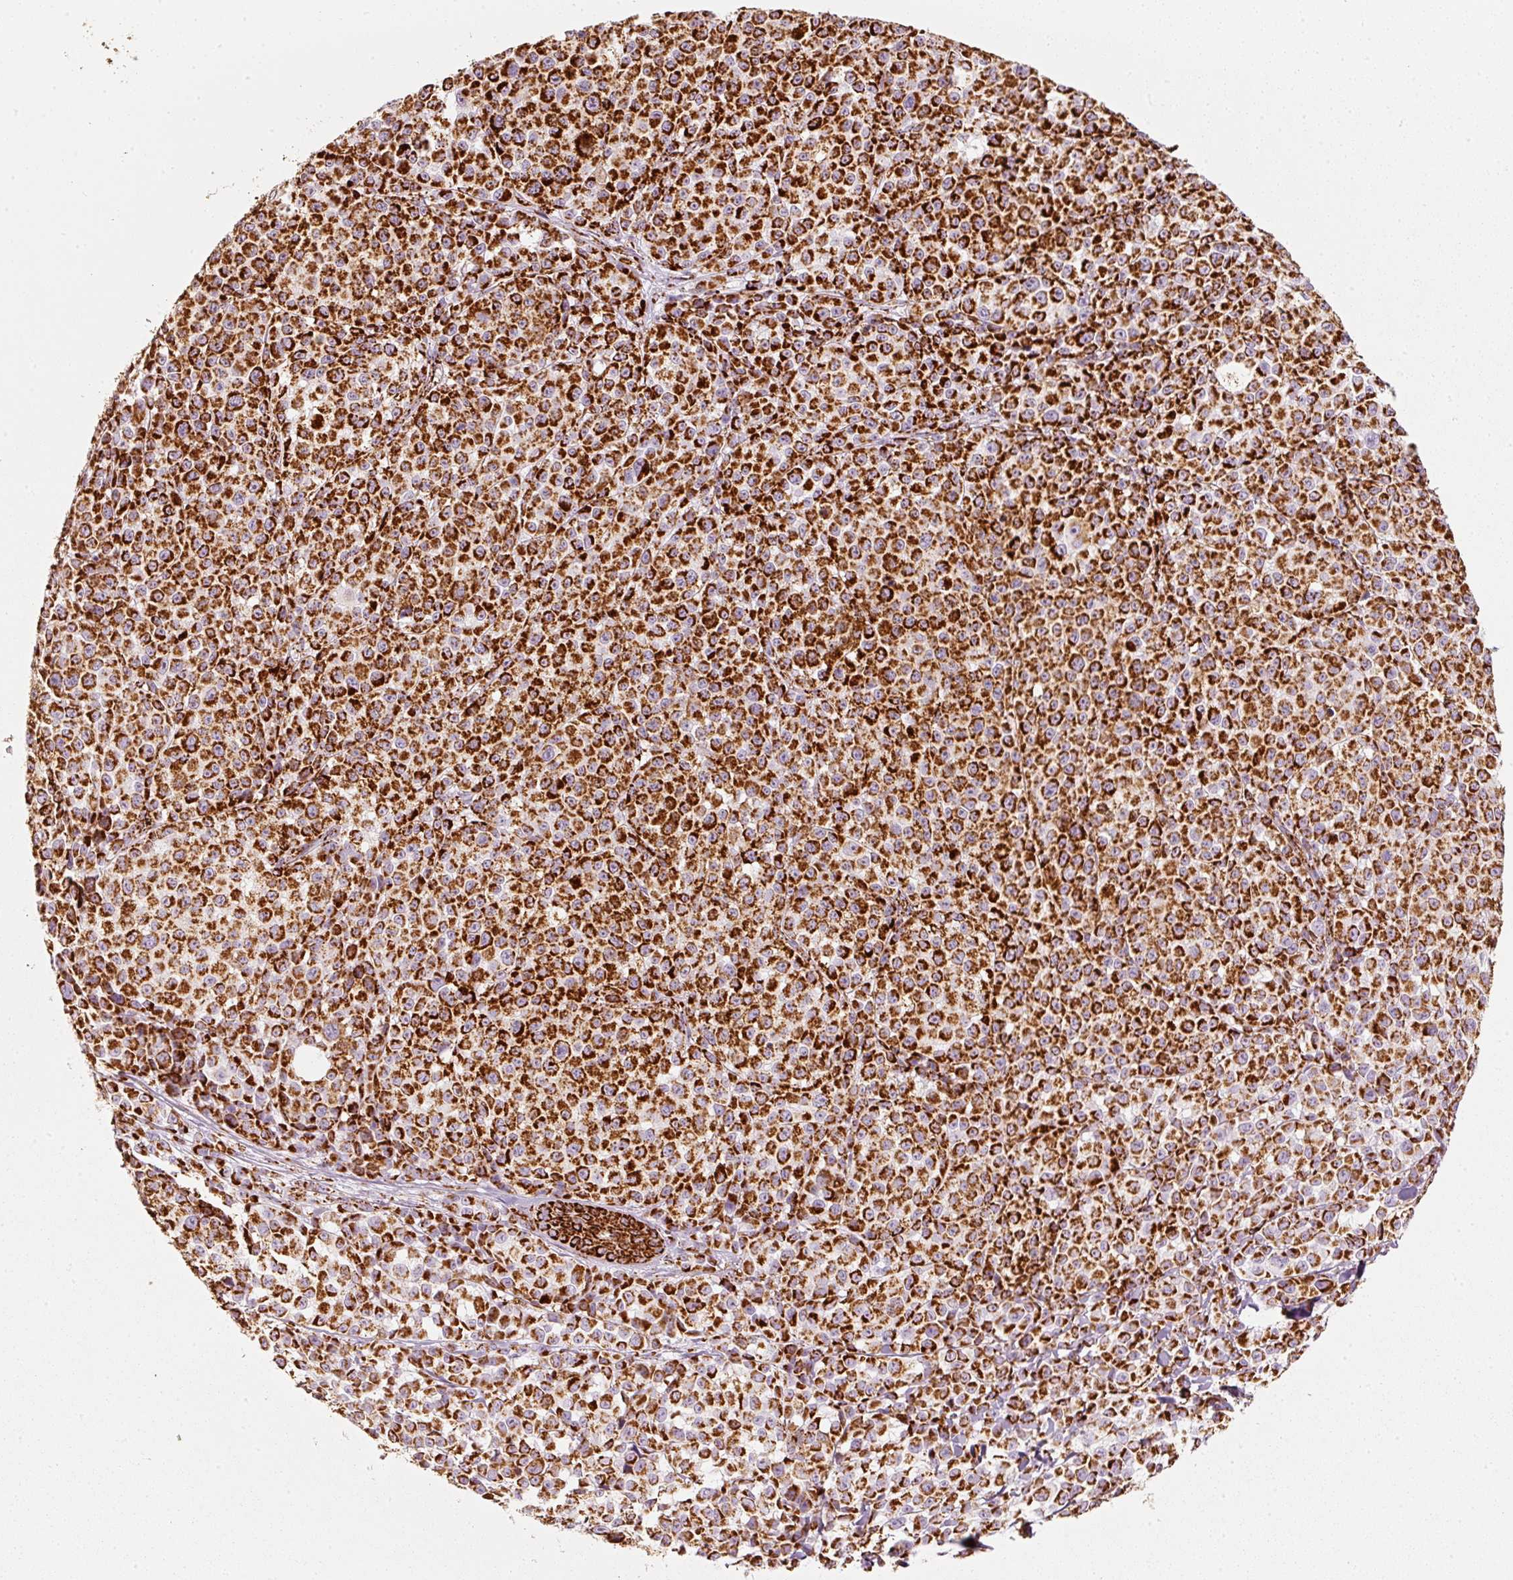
{"staining": {"intensity": "strong", "quantity": ">75%", "location": "cytoplasmic/membranous"}, "tissue": "melanoma", "cell_type": "Tumor cells", "image_type": "cancer", "snomed": [{"axis": "morphology", "description": "Malignant melanoma, NOS"}, {"axis": "topography", "description": "Skin"}], "caption": "Immunohistochemistry (IHC) photomicrograph of neoplastic tissue: human melanoma stained using IHC reveals high levels of strong protein expression localized specifically in the cytoplasmic/membranous of tumor cells, appearing as a cytoplasmic/membranous brown color.", "gene": "MT-CO2", "patient": {"sex": "female", "age": 35}}